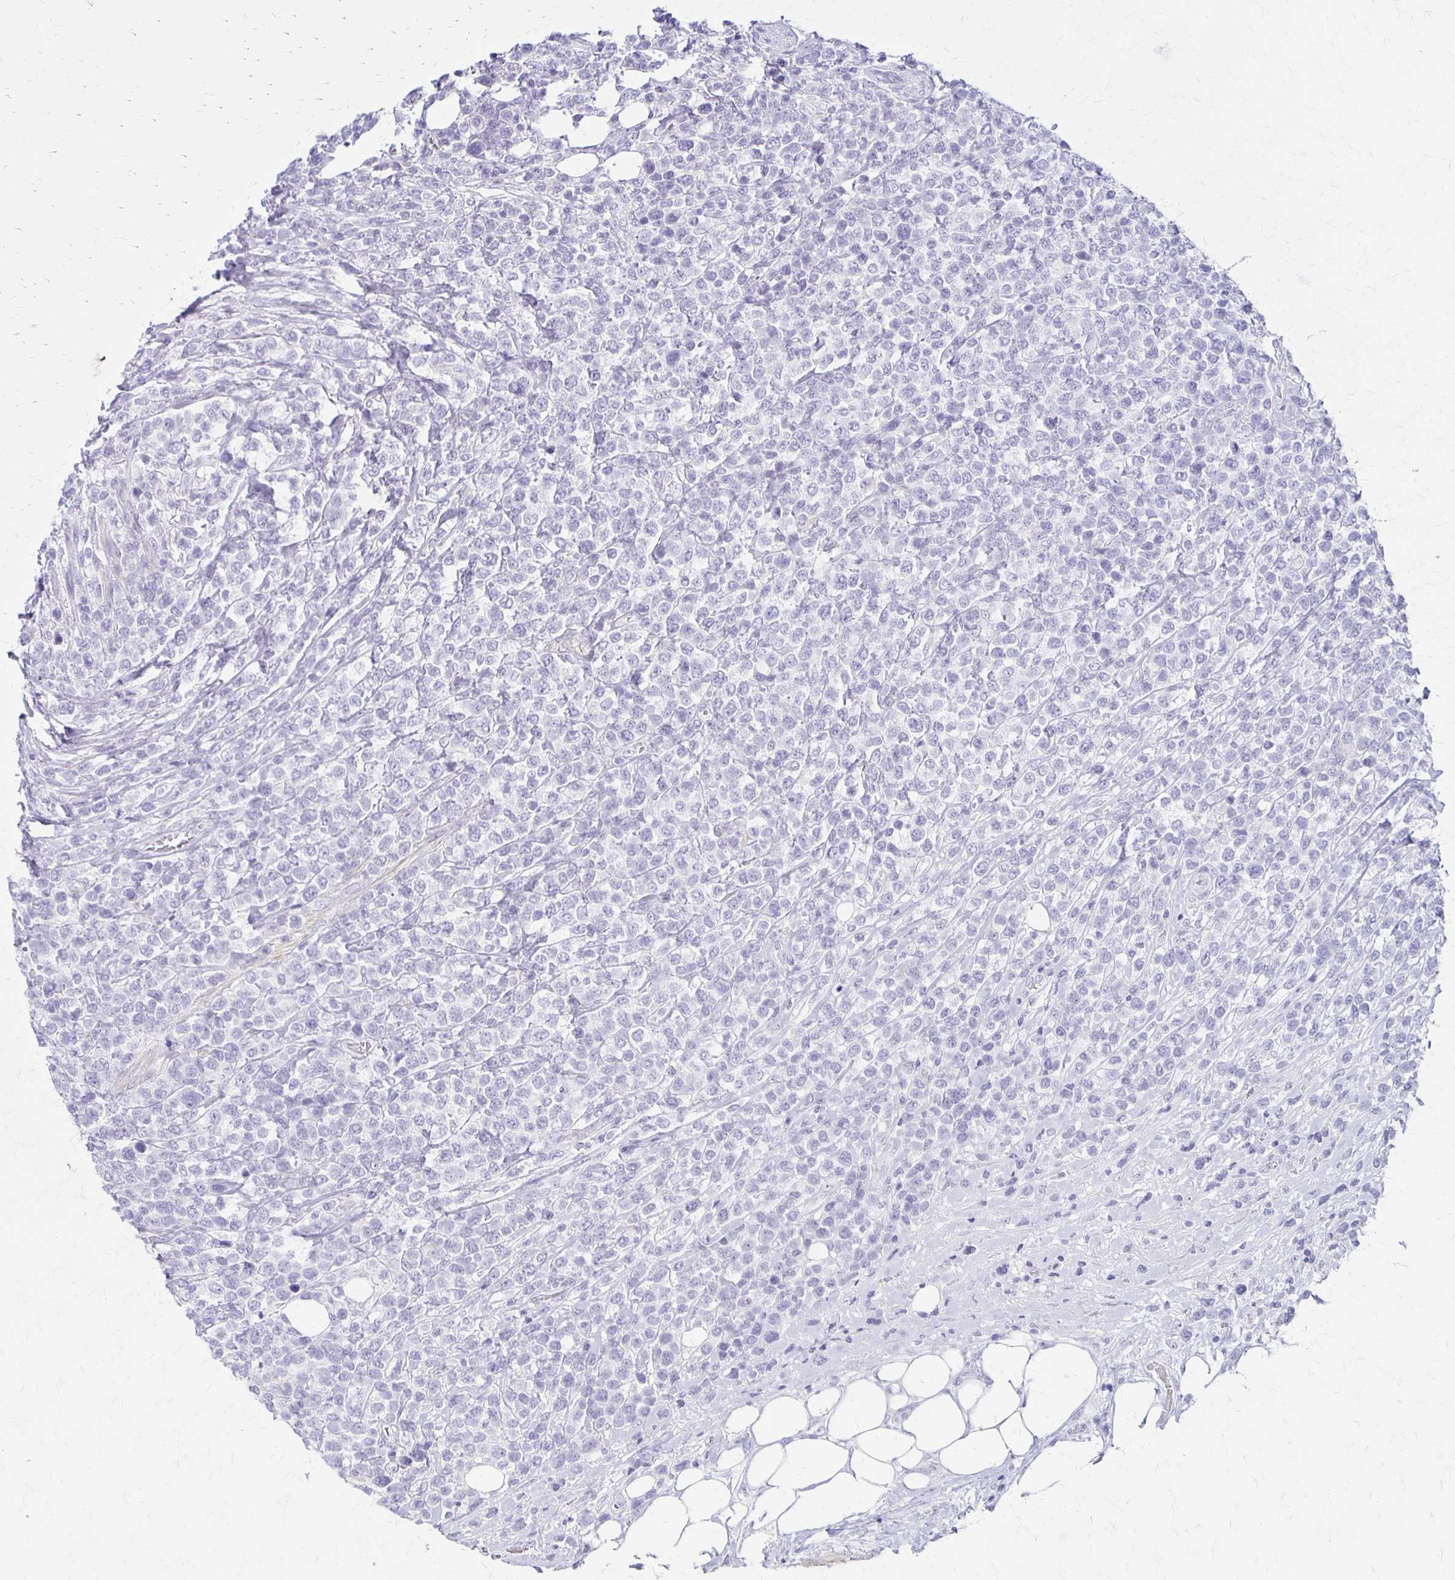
{"staining": {"intensity": "negative", "quantity": "none", "location": "none"}, "tissue": "lymphoma", "cell_type": "Tumor cells", "image_type": "cancer", "snomed": [{"axis": "morphology", "description": "Malignant lymphoma, non-Hodgkin's type, High grade"}, {"axis": "topography", "description": "Soft tissue"}], "caption": "Tumor cells show no significant expression in lymphoma. (DAB immunohistochemistry with hematoxylin counter stain).", "gene": "IVL", "patient": {"sex": "female", "age": 56}}